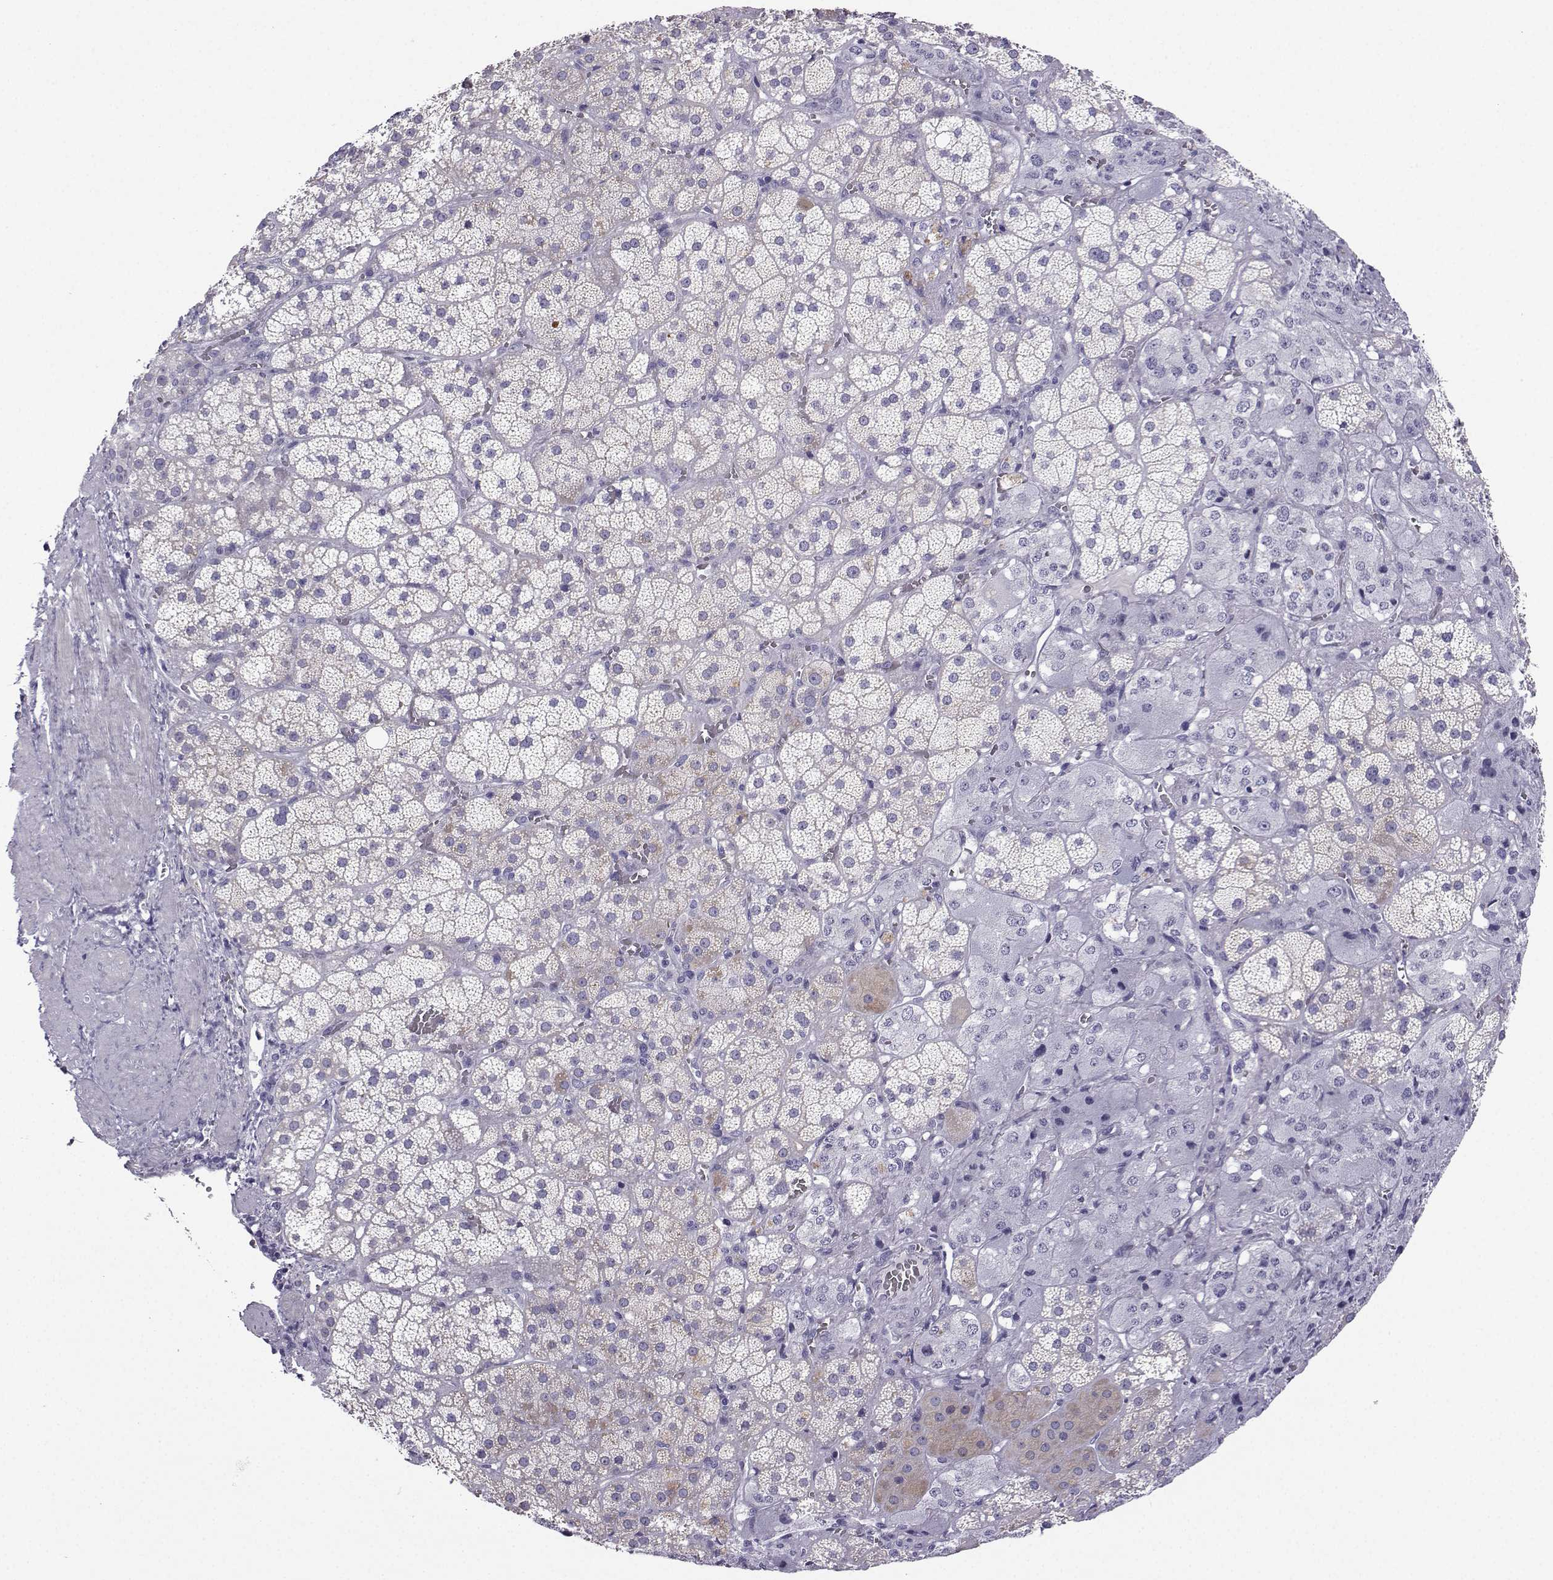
{"staining": {"intensity": "moderate", "quantity": "<25%", "location": "cytoplasmic/membranous"}, "tissue": "adrenal gland", "cell_type": "Glandular cells", "image_type": "normal", "snomed": [{"axis": "morphology", "description": "Normal tissue, NOS"}, {"axis": "topography", "description": "Adrenal gland"}], "caption": "Immunohistochemistry (IHC) staining of benign adrenal gland, which reveals low levels of moderate cytoplasmic/membranous staining in approximately <25% of glandular cells indicating moderate cytoplasmic/membranous protein positivity. The staining was performed using DAB (brown) for protein detection and nuclei were counterstained in hematoxylin (blue).", "gene": "FBXO24", "patient": {"sex": "male", "age": 57}}